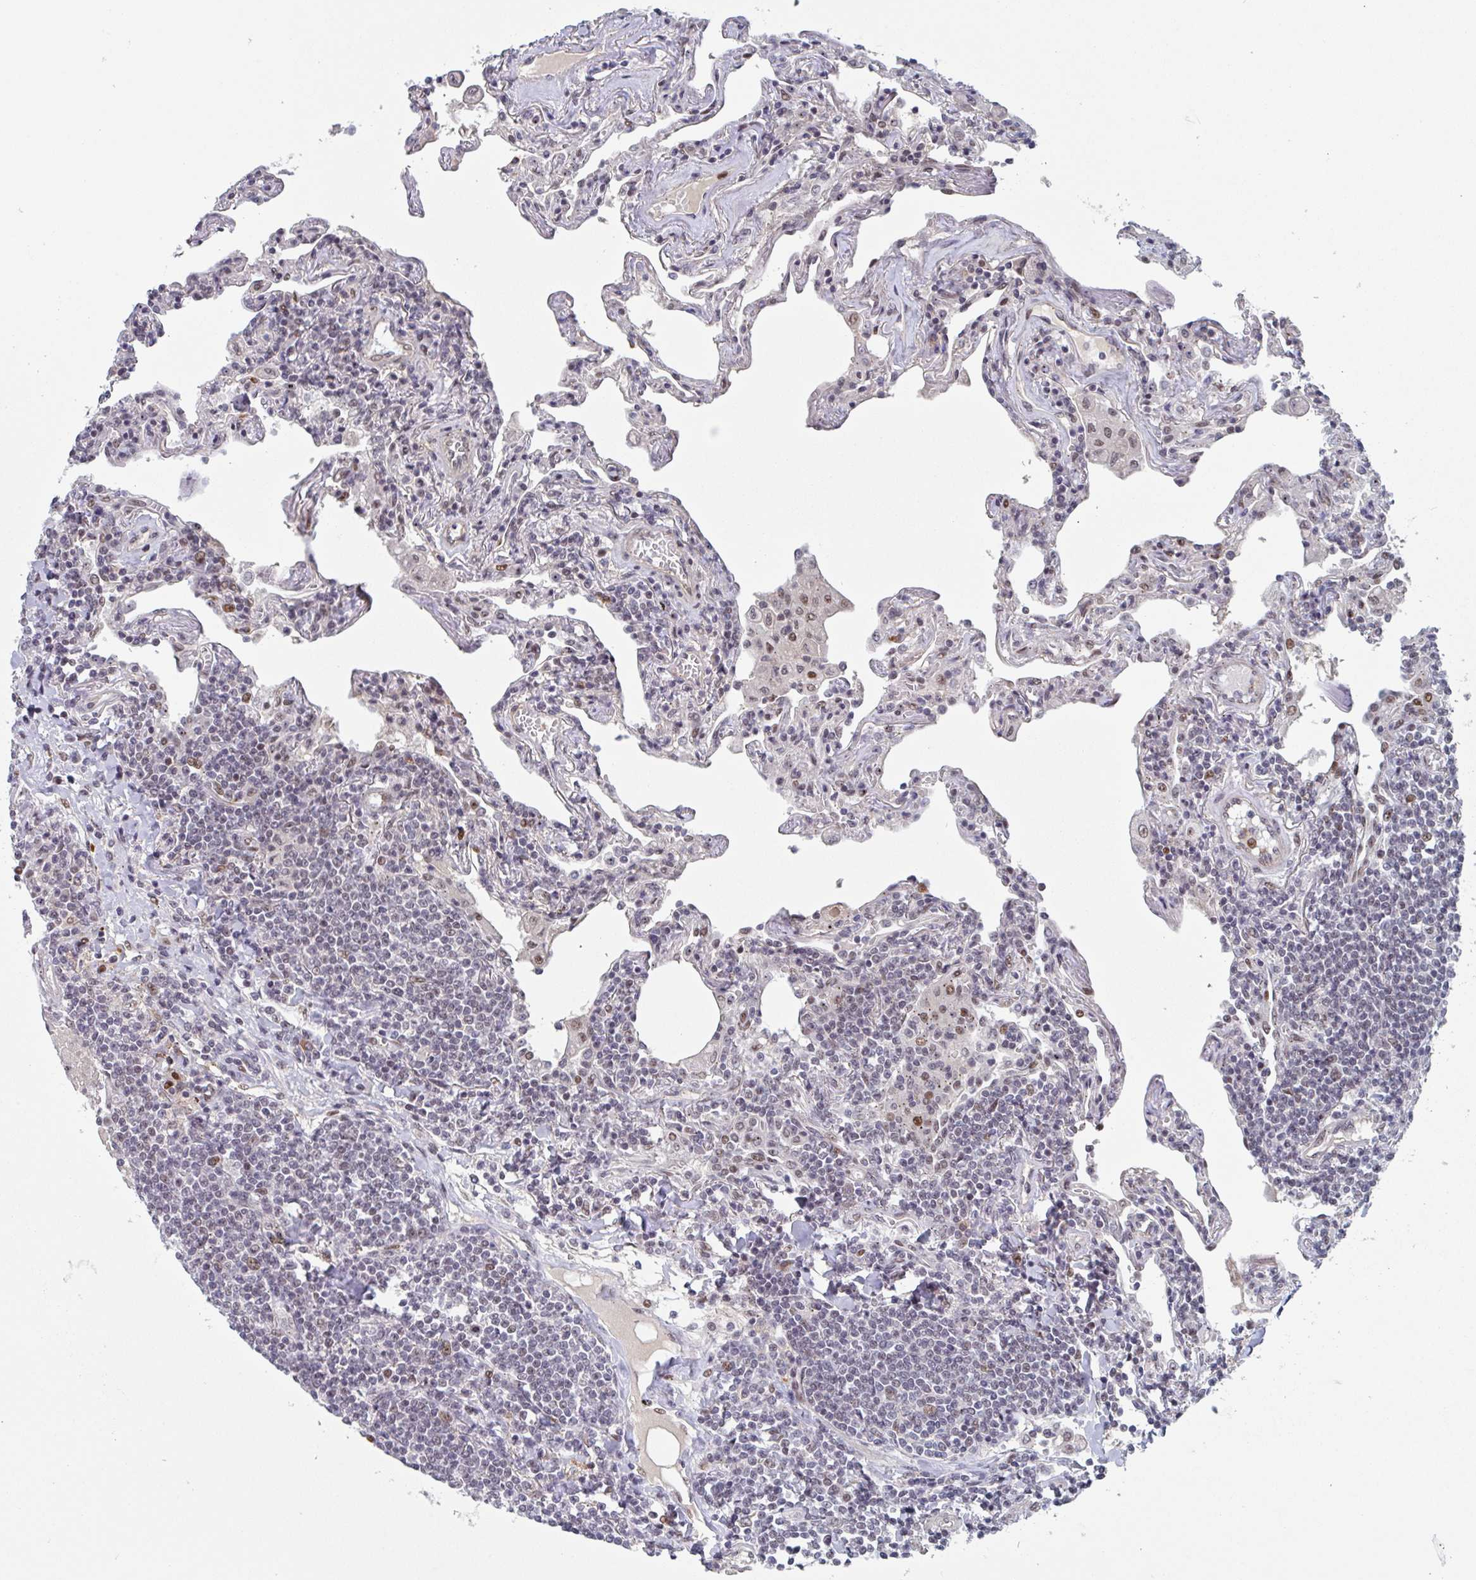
{"staining": {"intensity": "moderate", "quantity": "<25%", "location": "nuclear"}, "tissue": "lymphoma", "cell_type": "Tumor cells", "image_type": "cancer", "snomed": [{"axis": "morphology", "description": "Malignant lymphoma, non-Hodgkin's type, Low grade"}, {"axis": "topography", "description": "Lung"}], "caption": "Protein analysis of malignant lymphoma, non-Hodgkin's type (low-grade) tissue reveals moderate nuclear staining in approximately <25% of tumor cells.", "gene": "RNF212", "patient": {"sex": "female", "age": 71}}